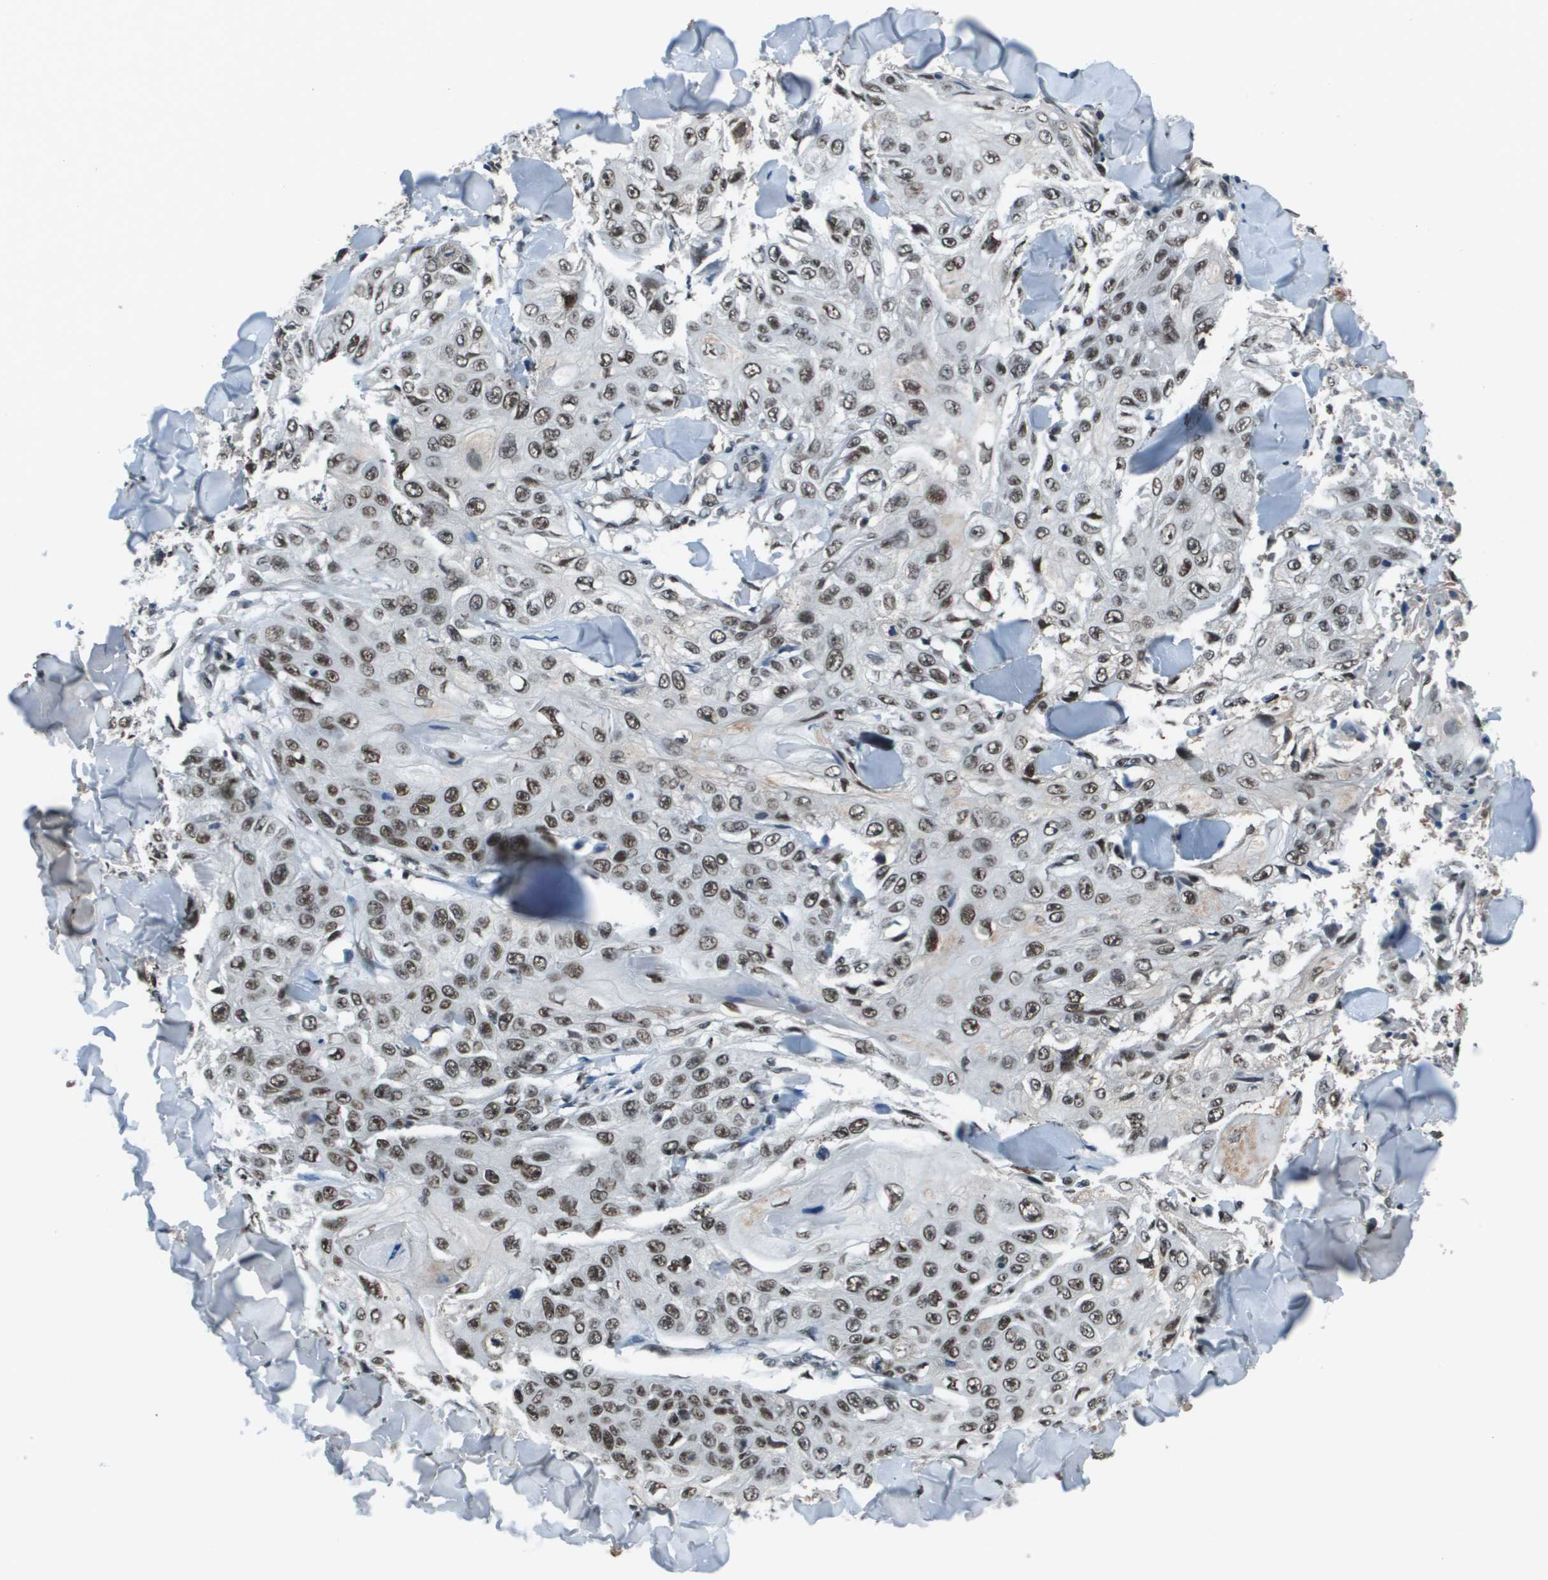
{"staining": {"intensity": "moderate", "quantity": ">75%", "location": "nuclear"}, "tissue": "skin cancer", "cell_type": "Tumor cells", "image_type": "cancer", "snomed": [{"axis": "morphology", "description": "Squamous cell carcinoma, NOS"}, {"axis": "topography", "description": "Skin"}], "caption": "This micrograph exhibits immunohistochemistry (IHC) staining of human squamous cell carcinoma (skin), with medium moderate nuclear expression in approximately >75% of tumor cells.", "gene": "THRAP3", "patient": {"sex": "male", "age": 86}}